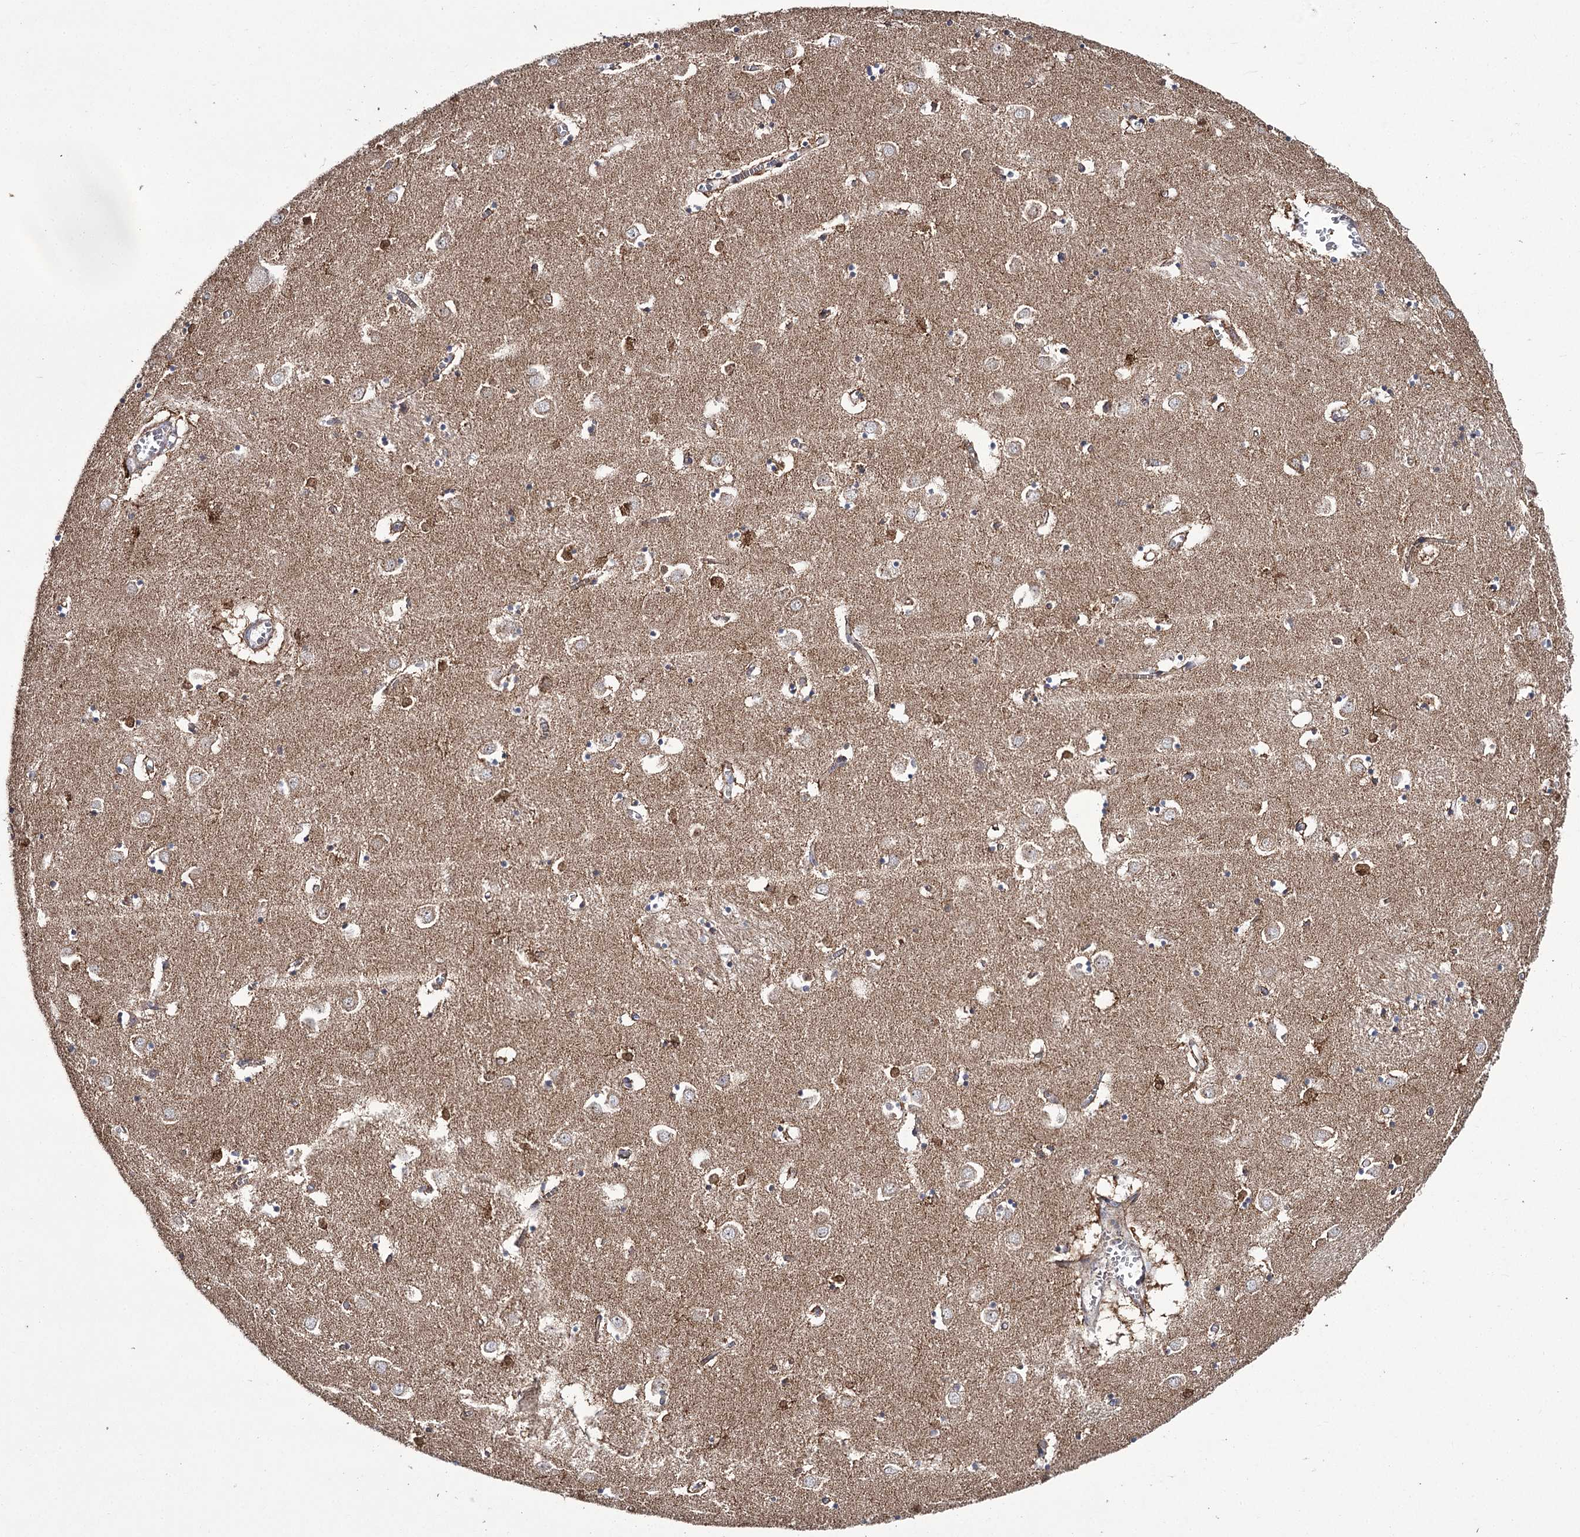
{"staining": {"intensity": "moderate", "quantity": "<25%", "location": "cytoplasmic/membranous"}, "tissue": "caudate", "cell_type": "Glial cells", "image_type": "normal", "snomed": [{"axis": "morphology", "description": "Normal tissue, NOS"}, {"axis": "topography", "description": "Lateral ventricle wall"}], "caption": "Caudate stained for a protein reveals moderate cytoplasmic/membranous positivity in glial cells. The staining is performed using DAB (3,3'-diaminobenzidine) brown chromogen to label protein expression. The nuclei are counter-stained blue using hematoxylin.", "gene": "NADK2", "patient": {"sex": "male", "age": 70}}